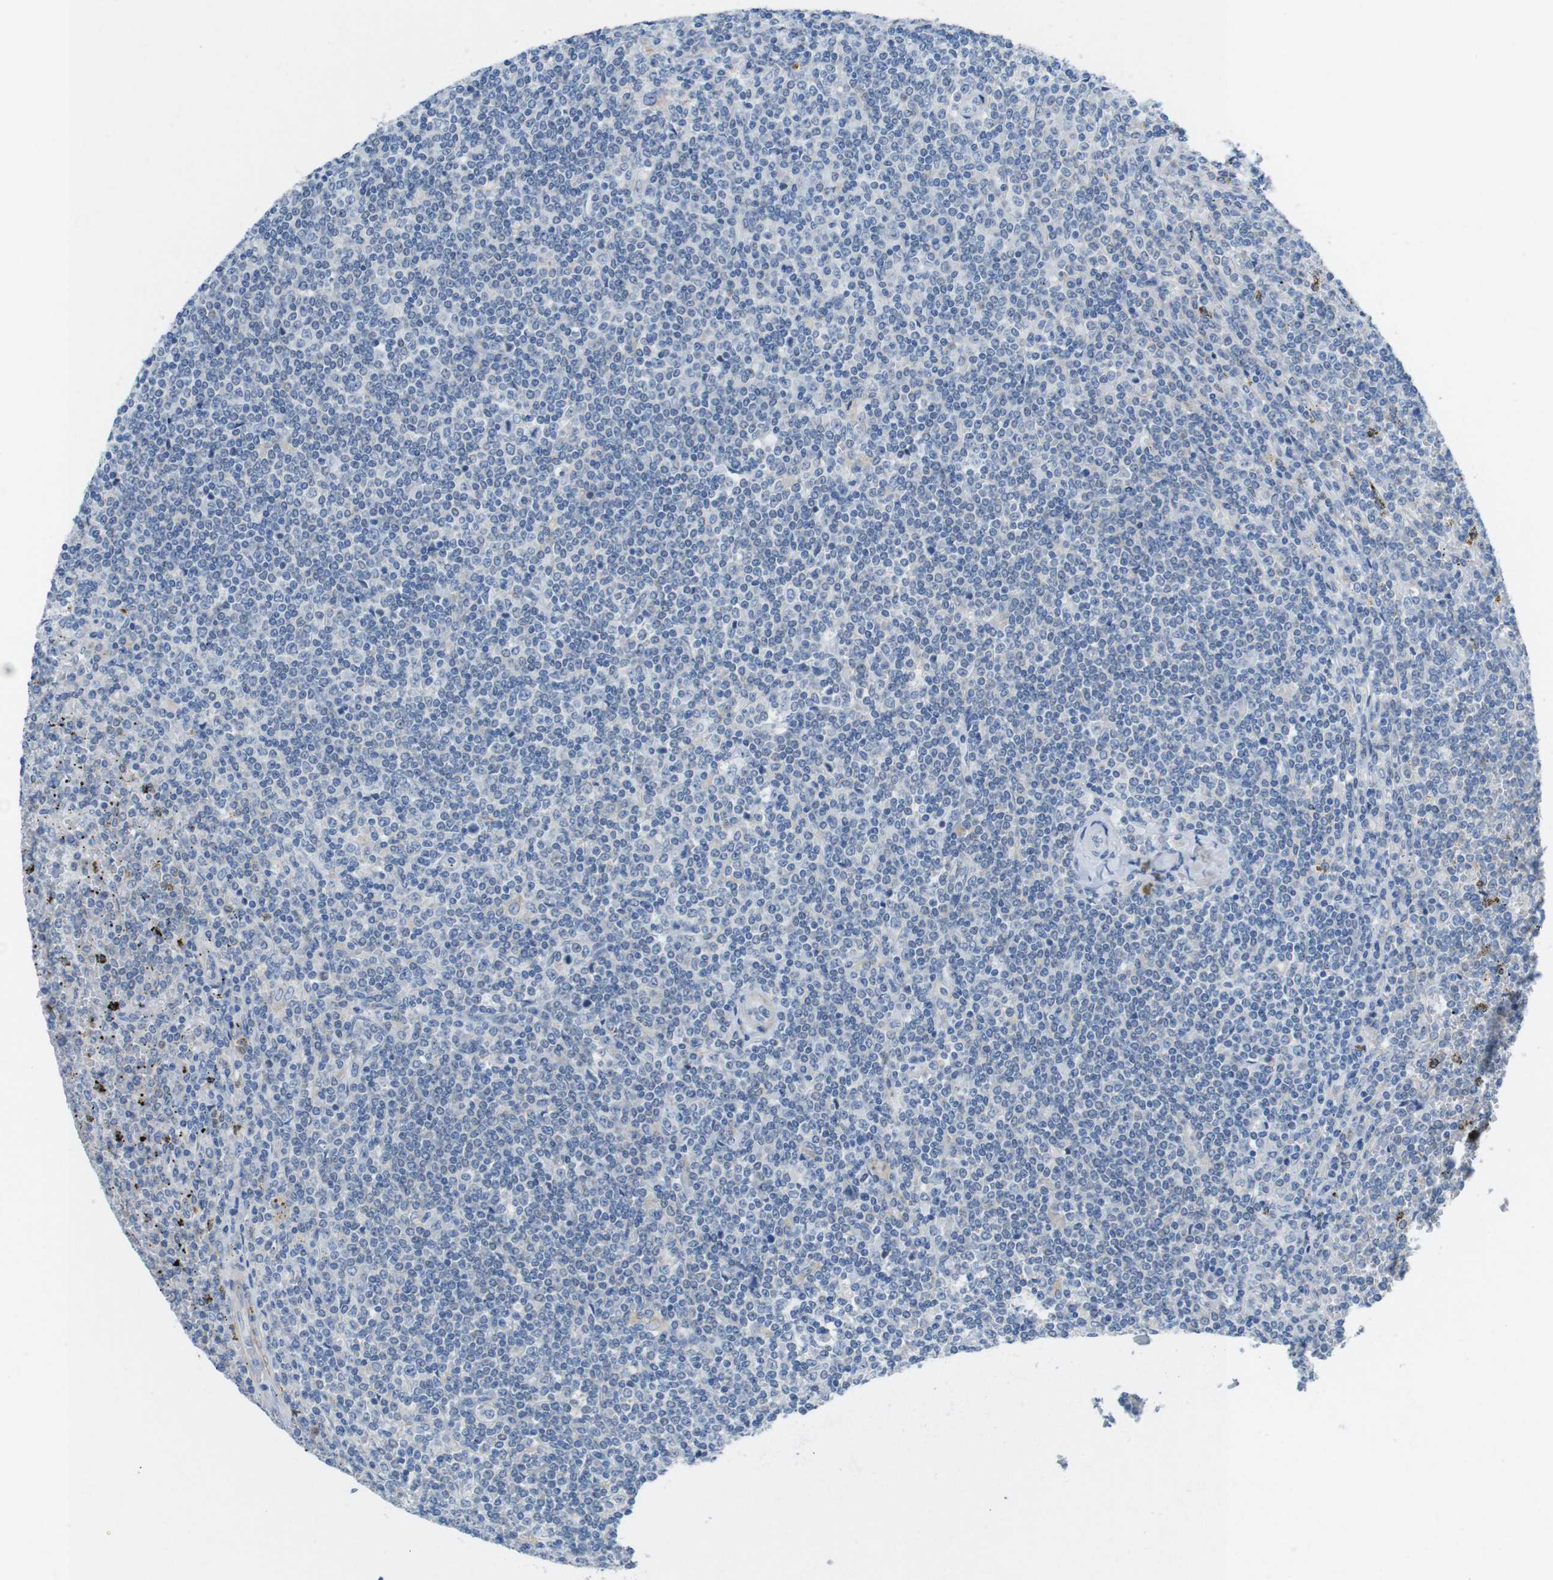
{"staining": {"intensity": "negative", "quantity": "none", "location": "none"}, "tissue": "lymphoma", "cell_type": "Tumor cells", "image_type": "cancer", "snomed": [{"axis": "morphology", "description": "Malignant lymphoma, non-Hodgkin's type, Low grade"}, {"axis": "topography", "description": "Spleen"}], "caption": "The immunohistochemistry (IHC) image has no significant staining in tumor cells of malignant lymphoma, non-Hodgkin's type (low-grade) tissue. (Brightfield microscopy of DAB (3,3'-diaminobenzidine) IHC at high magnification).", "gene": "CLMN", "patient": {"sex": "female", "age": 19}}